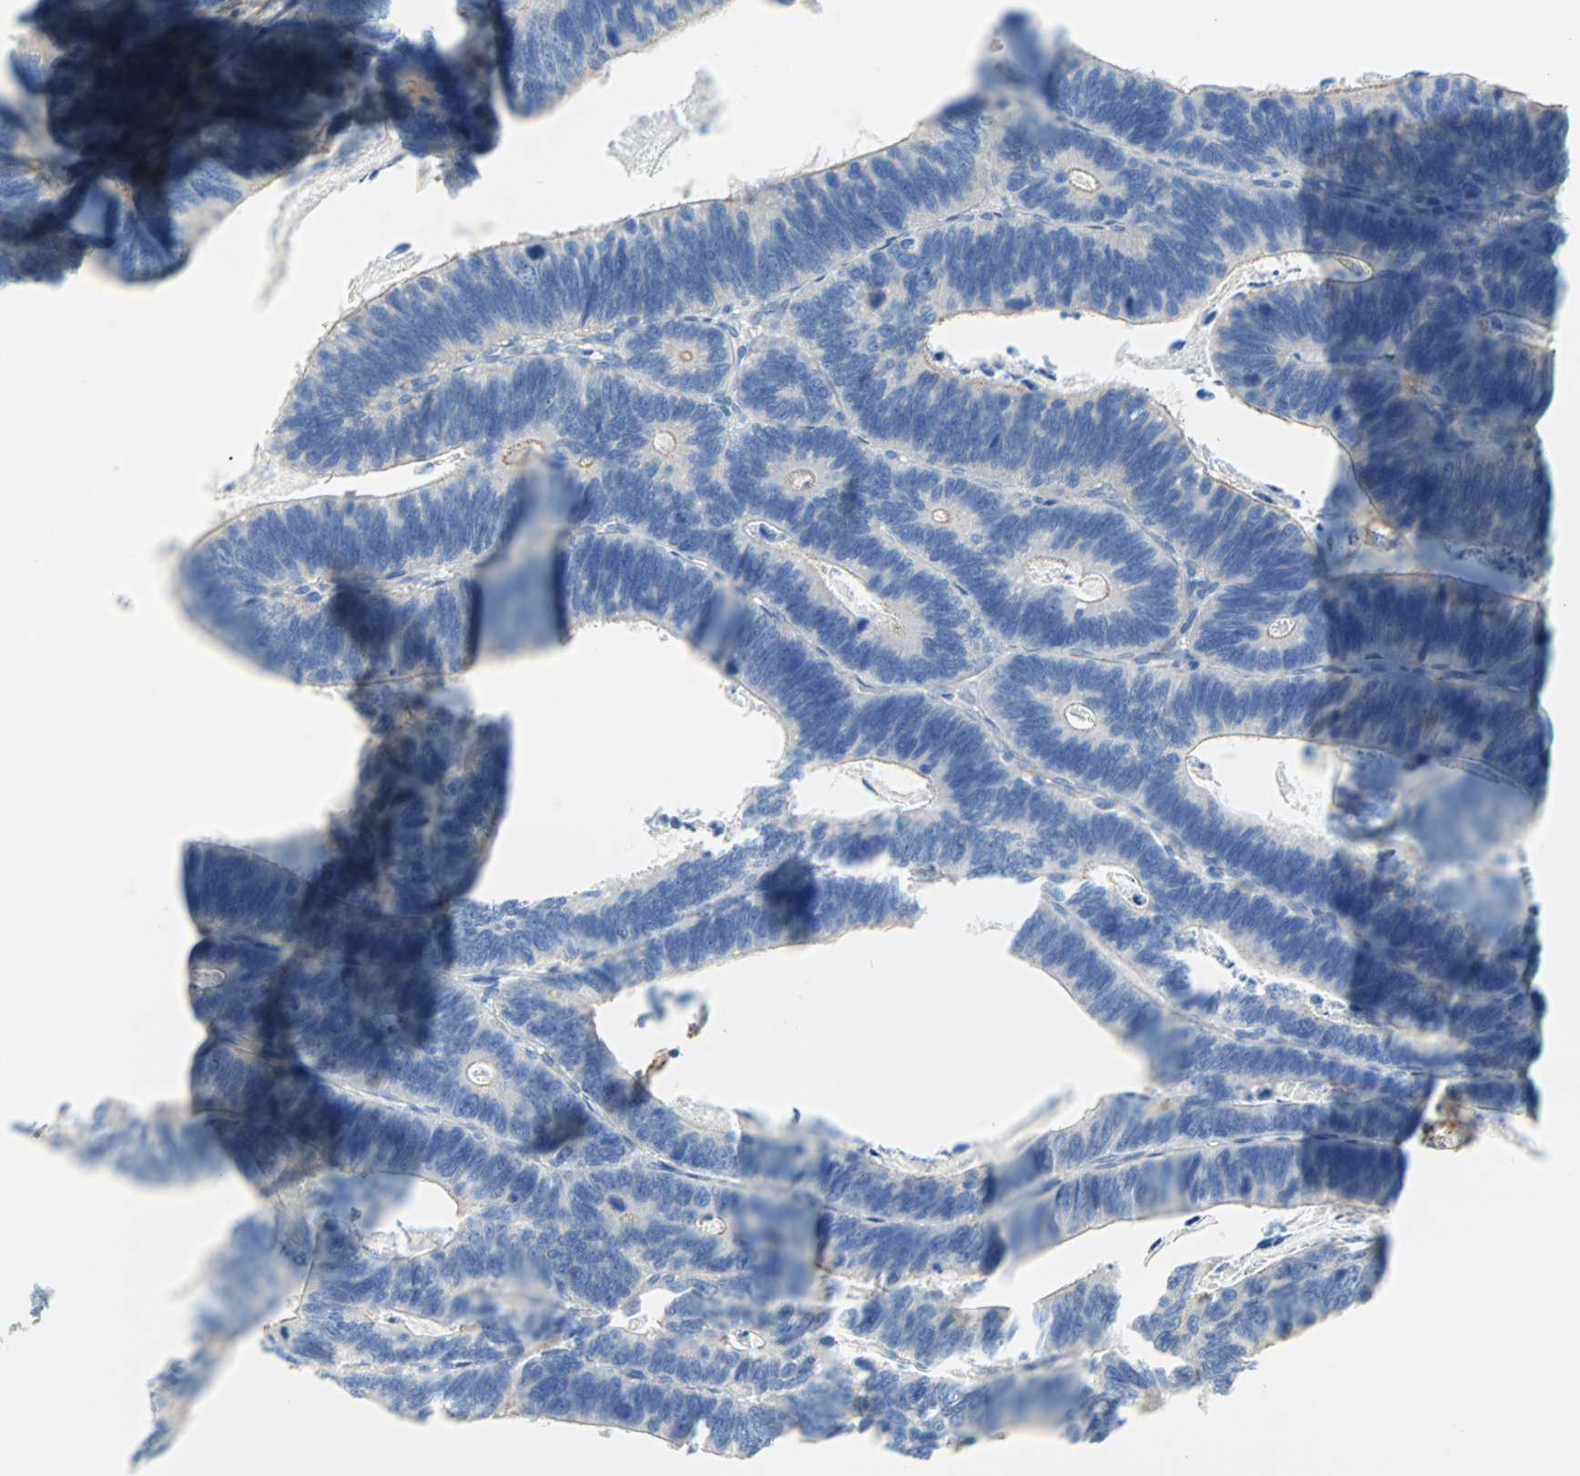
{"staining": {"intensity": "weak", "quantity": "<25%", "location": "cytoplasmic/membranous"}, "tissue": "colorectal cancer", "cell_type": "Tumor cells", "image_type": "cancer", "snomed": [{"axis": "morphology", "description": "Adenocarcinoma, NOS"}, {"axis": "topography", "description": "Colon"}], "caption": "Human colorectal cancer (adenocarcinoma) stained for a protein using IHC displays no staining in tumor cells.", "gene": "PDPN", "patient": {"sex": "male", "age": 72}}